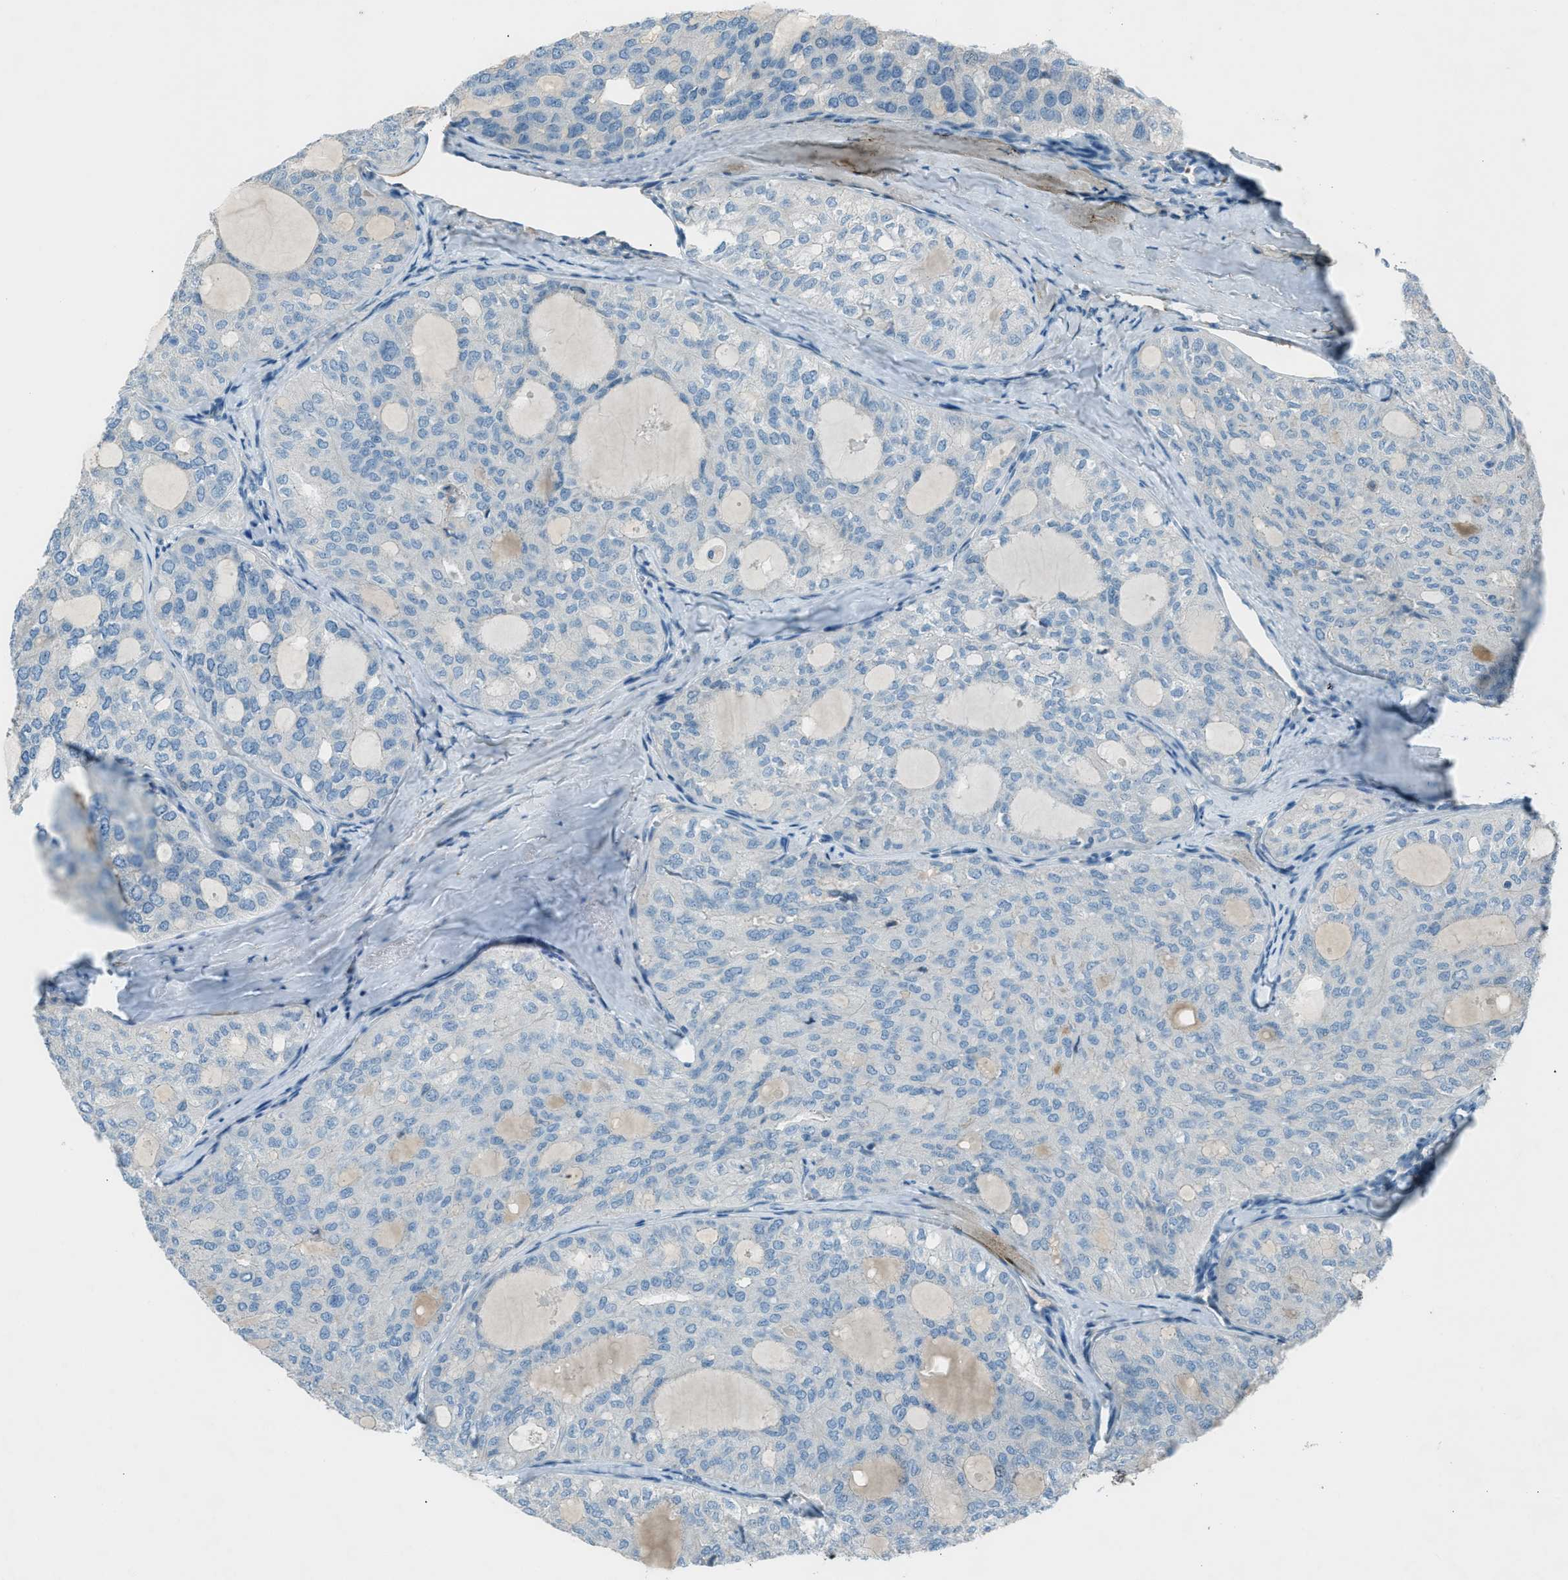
{"staining": {"intensity": "negative", "quantity": "none", "location": "none"}, "tissue": "thyroid cancer", "cell_type": "Tumor cells", "image_type": "cancer", "snomed": [{"axis": "morphology", "description": "Follicular adenoma carcinoma, NOS"}, {"axis": "topography", "description": "Thyroid gland"}], "caption": "Thyroid cancer (follicular adenoma carcinoma) was stained to show a protein in brown. There is no significant positivity in tumor cells.", "gene": "FBLN2", "patient": {"sex": "male", "age": 75}}